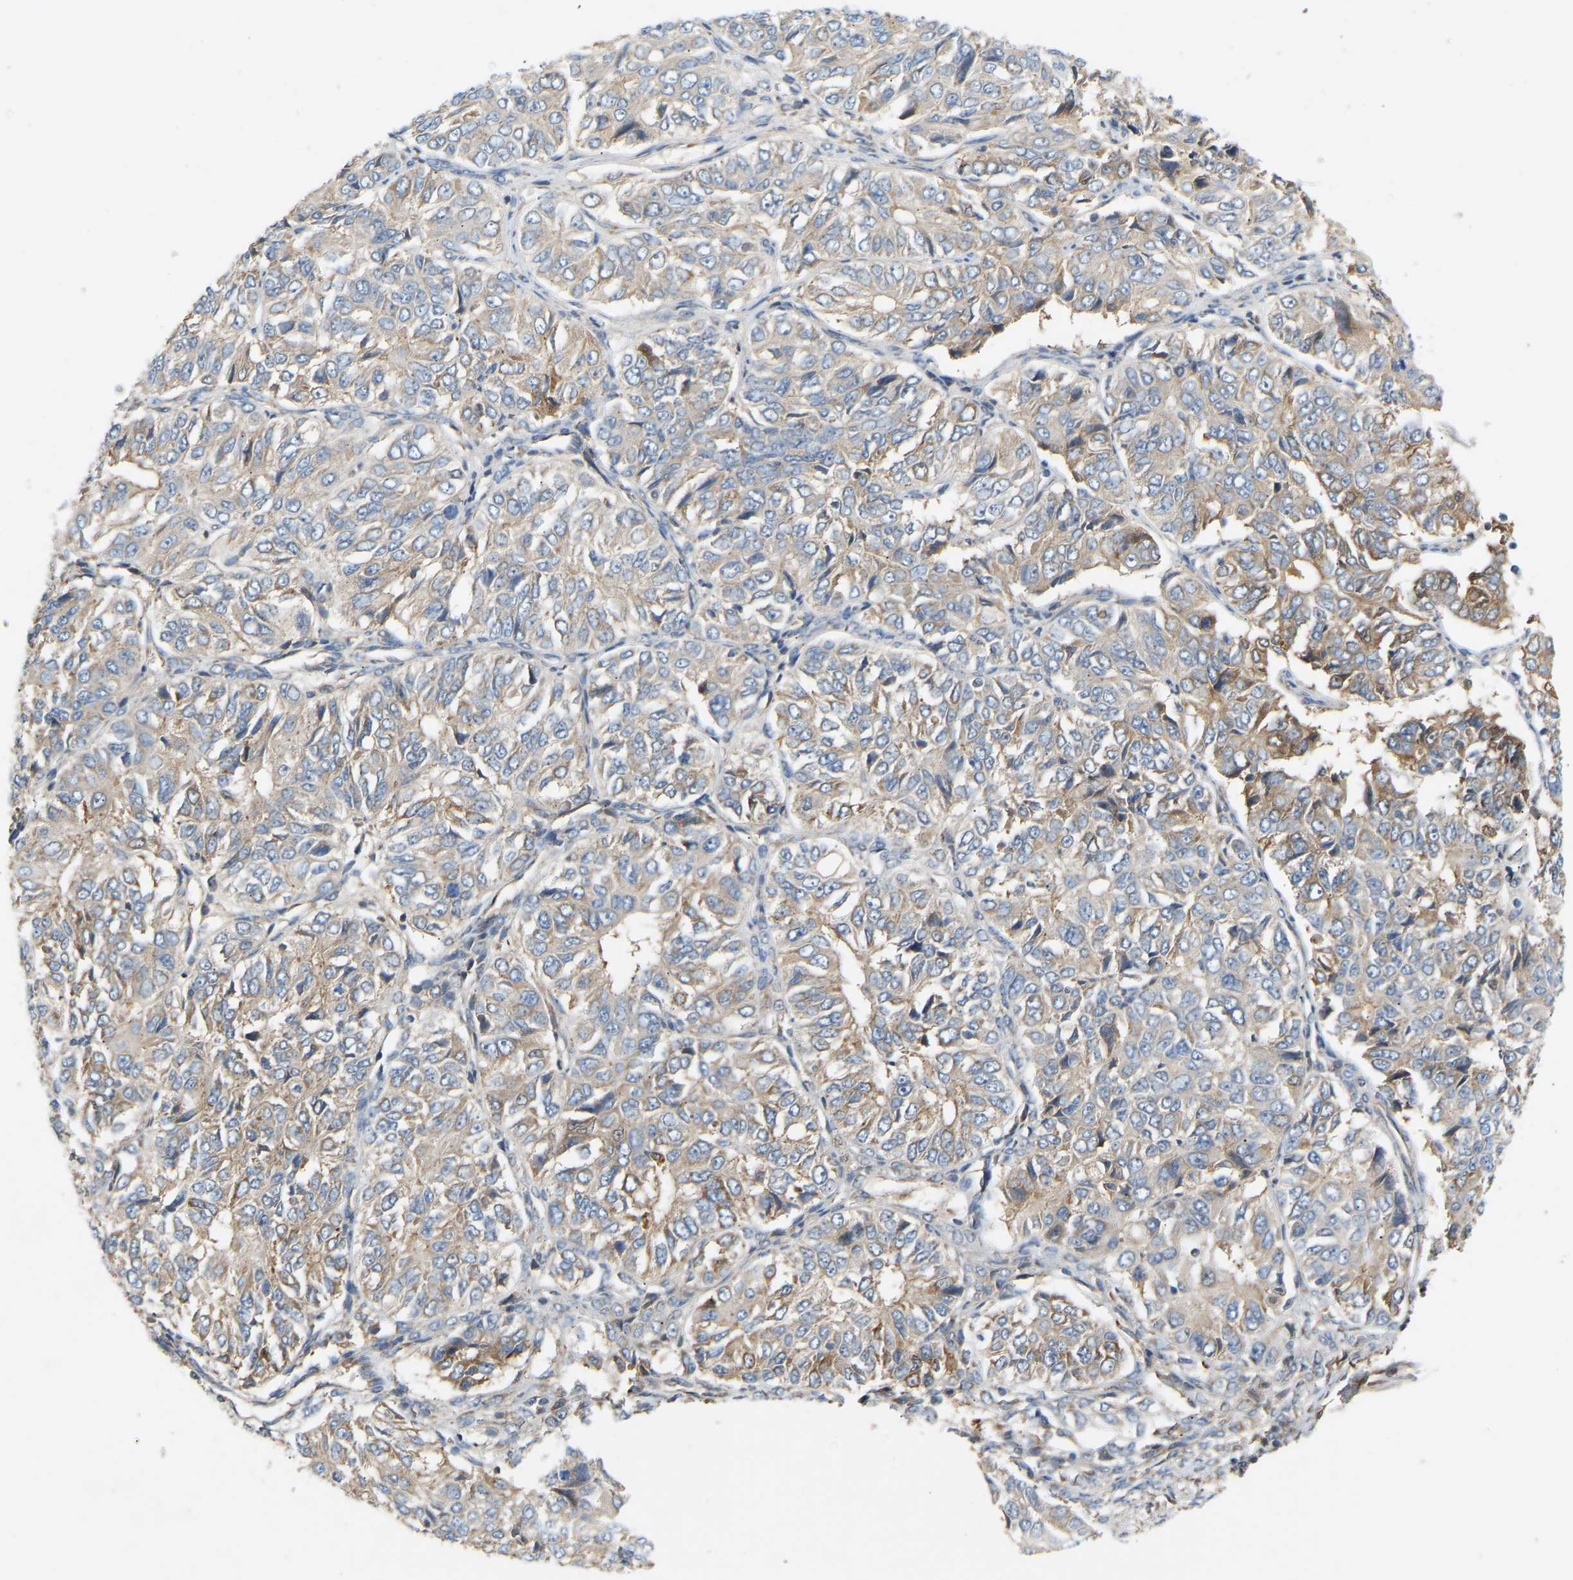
{"staining": {"intensity": "weak", "quantity": "25%-75%", "location": "cytoplasmic/membranous"}, "tissue": "ovarian cancer", "cell_type": "Tumor cells", "image_type": "cancer", "snomed": [{"axis": "morphology", "description": "Carcinoma, endometroid"}, {"axis": "topography", "description": "Ovary"}], "caption": "Tumor cells show low levels of weak cytoplasmic/membranous positivity in about 25%-75% of cells in human ovarian cancer (endometroid carcinoma).", "gene": "PTCD1", "patient": {"sex": "female", "age": 51}}